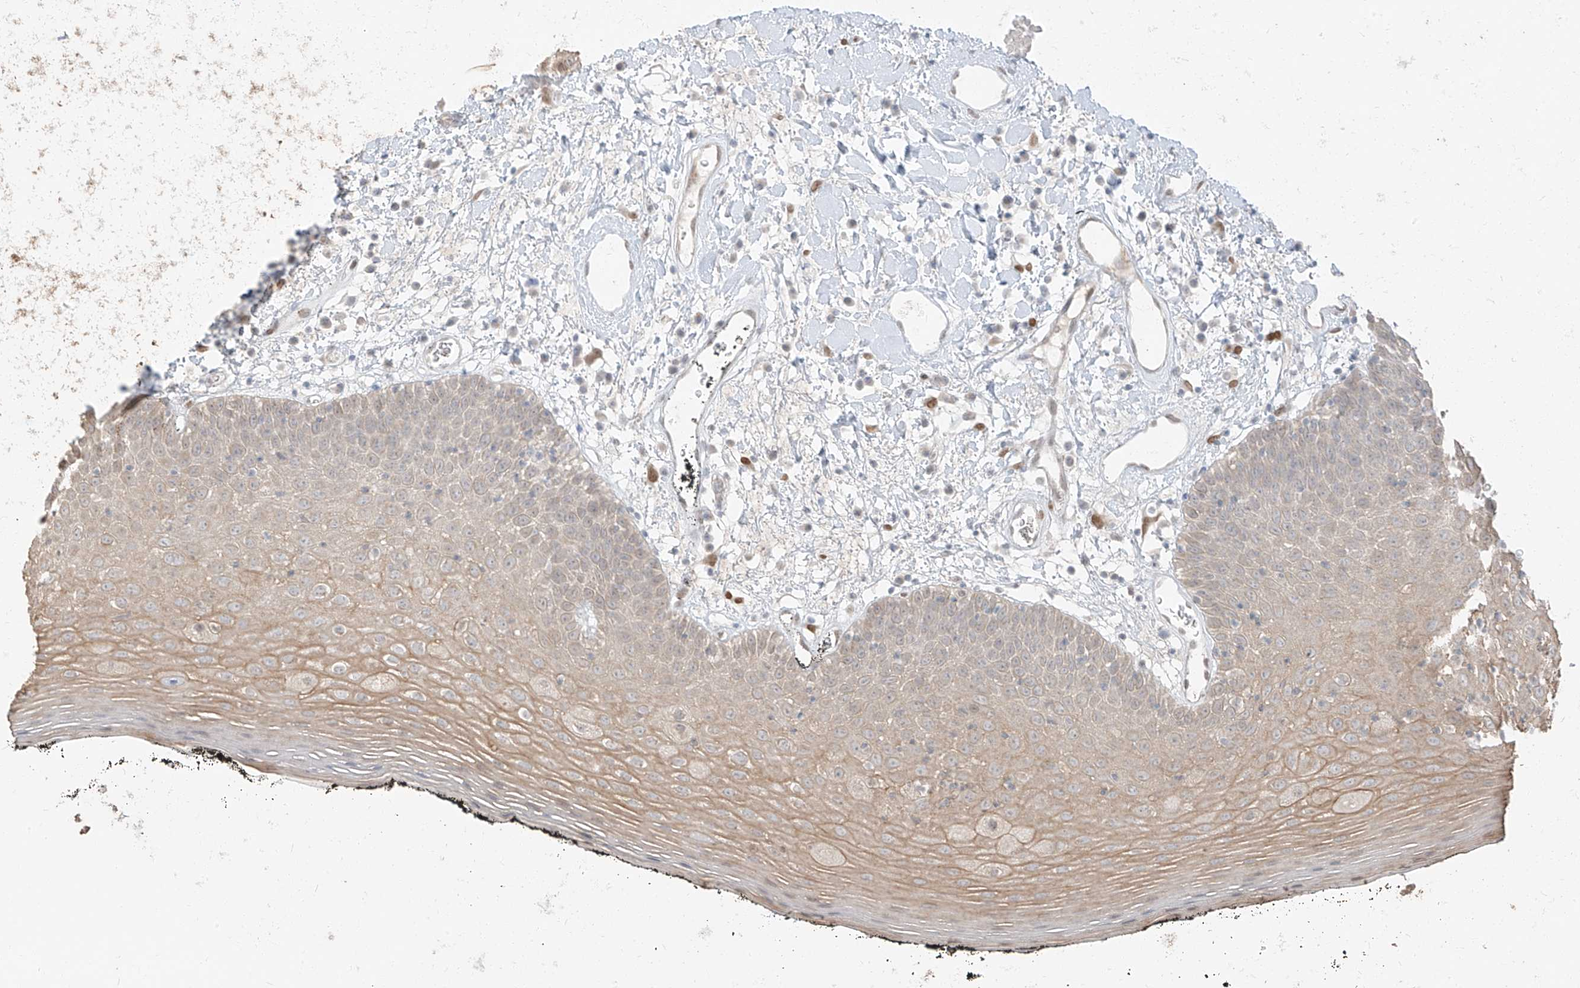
{"staining": {"intensity": "weak", "quantity": "25%-75%", "location": "cytoplasmic/membranous"}, "tissue": "oral mucosa", "cell_type": "Squamous epithelial cells", "image_type": "normal", "snomed": [{"axis": "morphology", "description": "Normal tissue, NOS"}, {"axis": "topography", "description": "Oral tissue"}], "caption": "Immunohistochemistry staining of normal oral mucosa, which demonstrates low levels of weak cytoplasmic/membranous staining in approximately 25%-75% of squamous epithelial cells indicating weak cytoplasmic/membranous protein positivity. The staining was performed using DAB (3,3'-diaminobenzidine) (brown) for protein detection and nuclei were counterstained in hematoxylin (blue).", "gene": "ZNF774", "patient": {"sex": "male", "age": 74}}